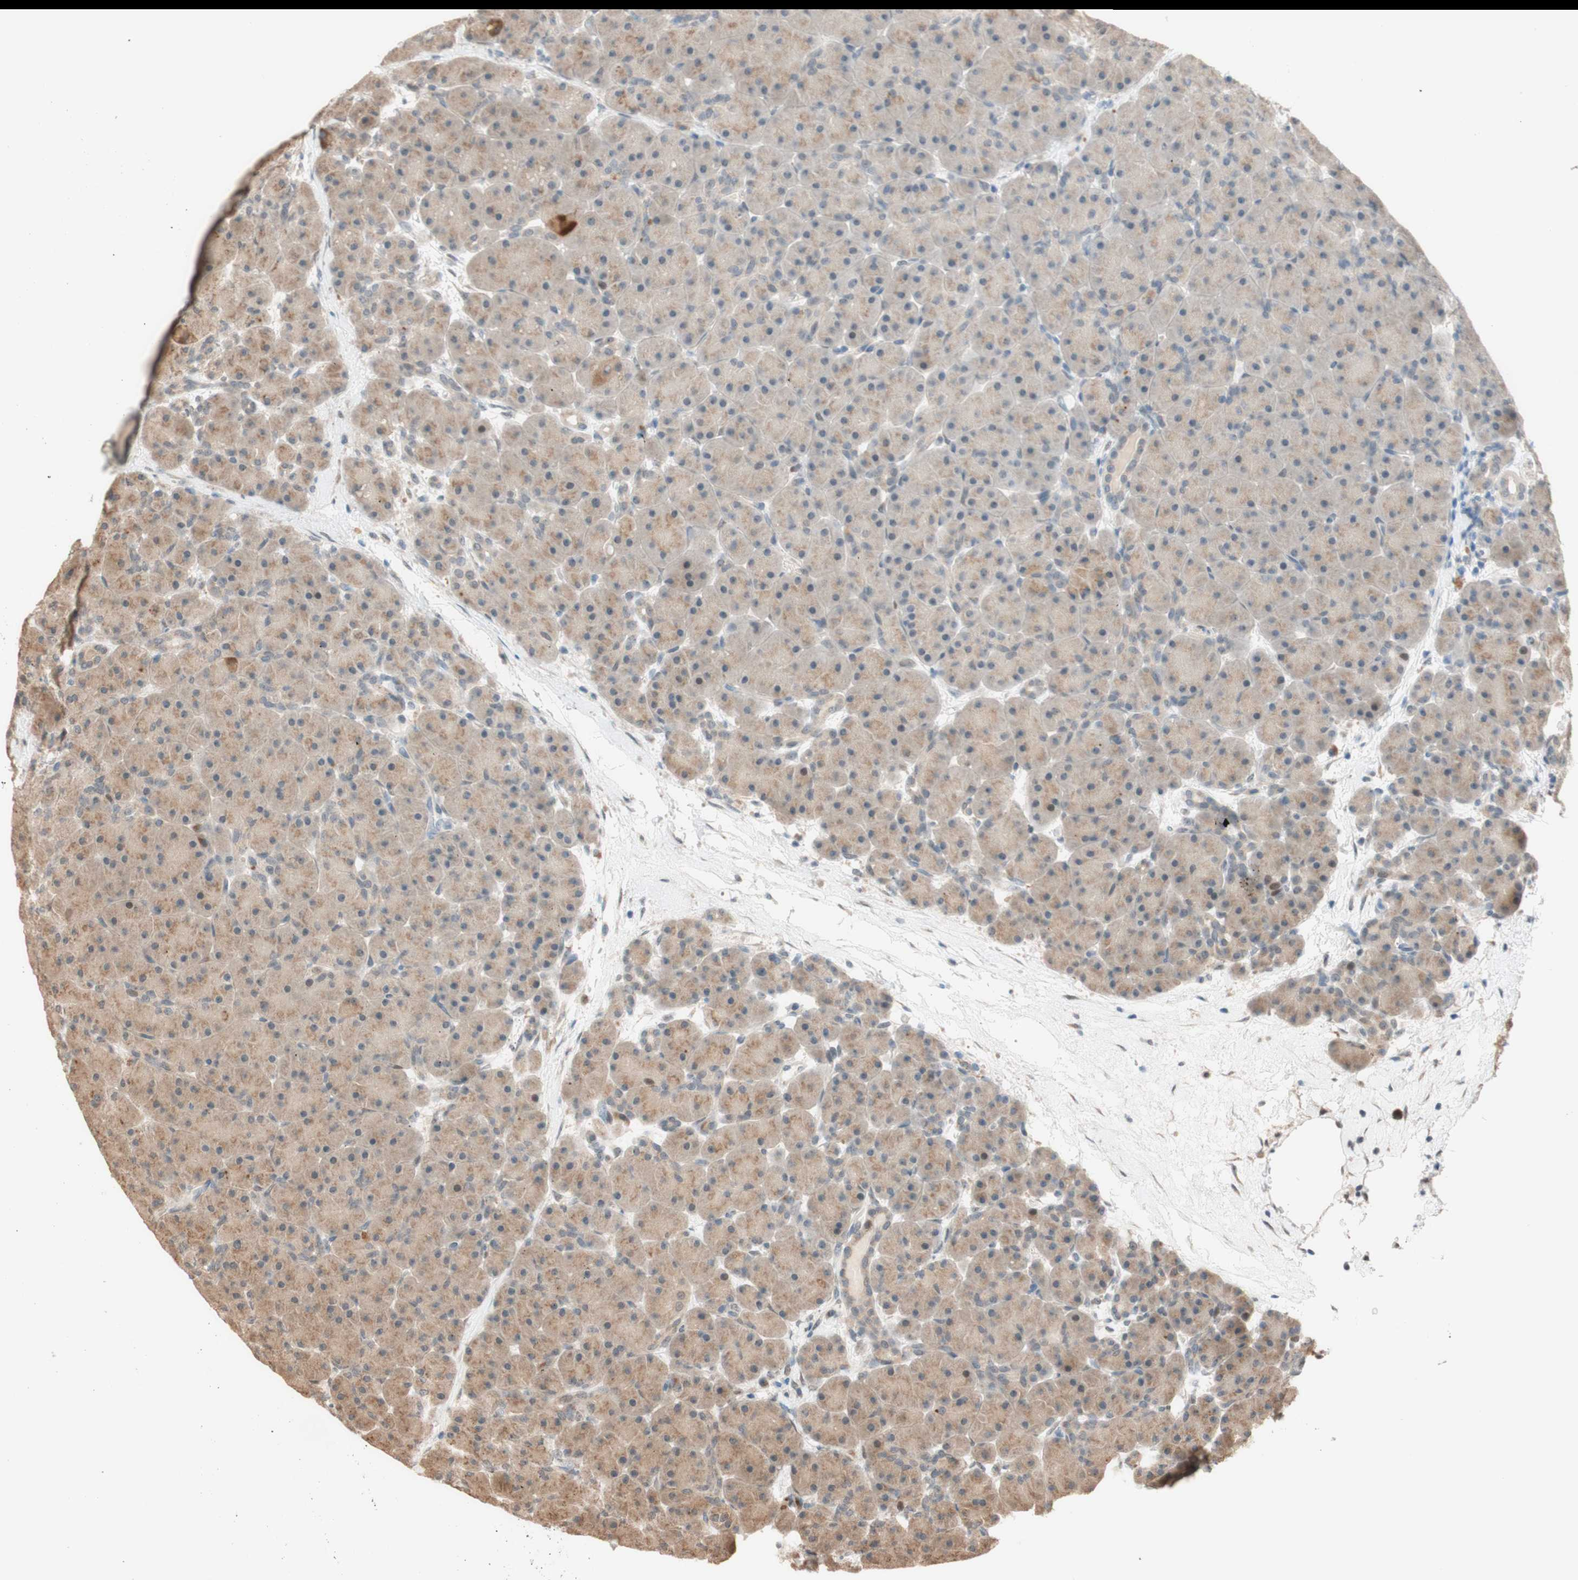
{"staining": {"intensity": "moderate", "quantity": ">75%", "location": "cytoplasmic/membranous"}, "tissue": "pancreas", "cell_type": "Exocrine glandular cells", "image_type": "normal", "snomed": [{"axis": "morphology", "description": "Normal tissue, NOS"}, {"axis": "topography", "description": "Pancreas"}], "caption": "The immunohistochemical stain shows moderate cytoplasmic/membranous positivity in exocrine glandular cells of normal pancreas. (DAB (3,3'-diaminobenzidine) IHC with brightfield microscopy, high magnification).", "gene": "CCNC", "patient": {"sex": "male", "age": 66}}